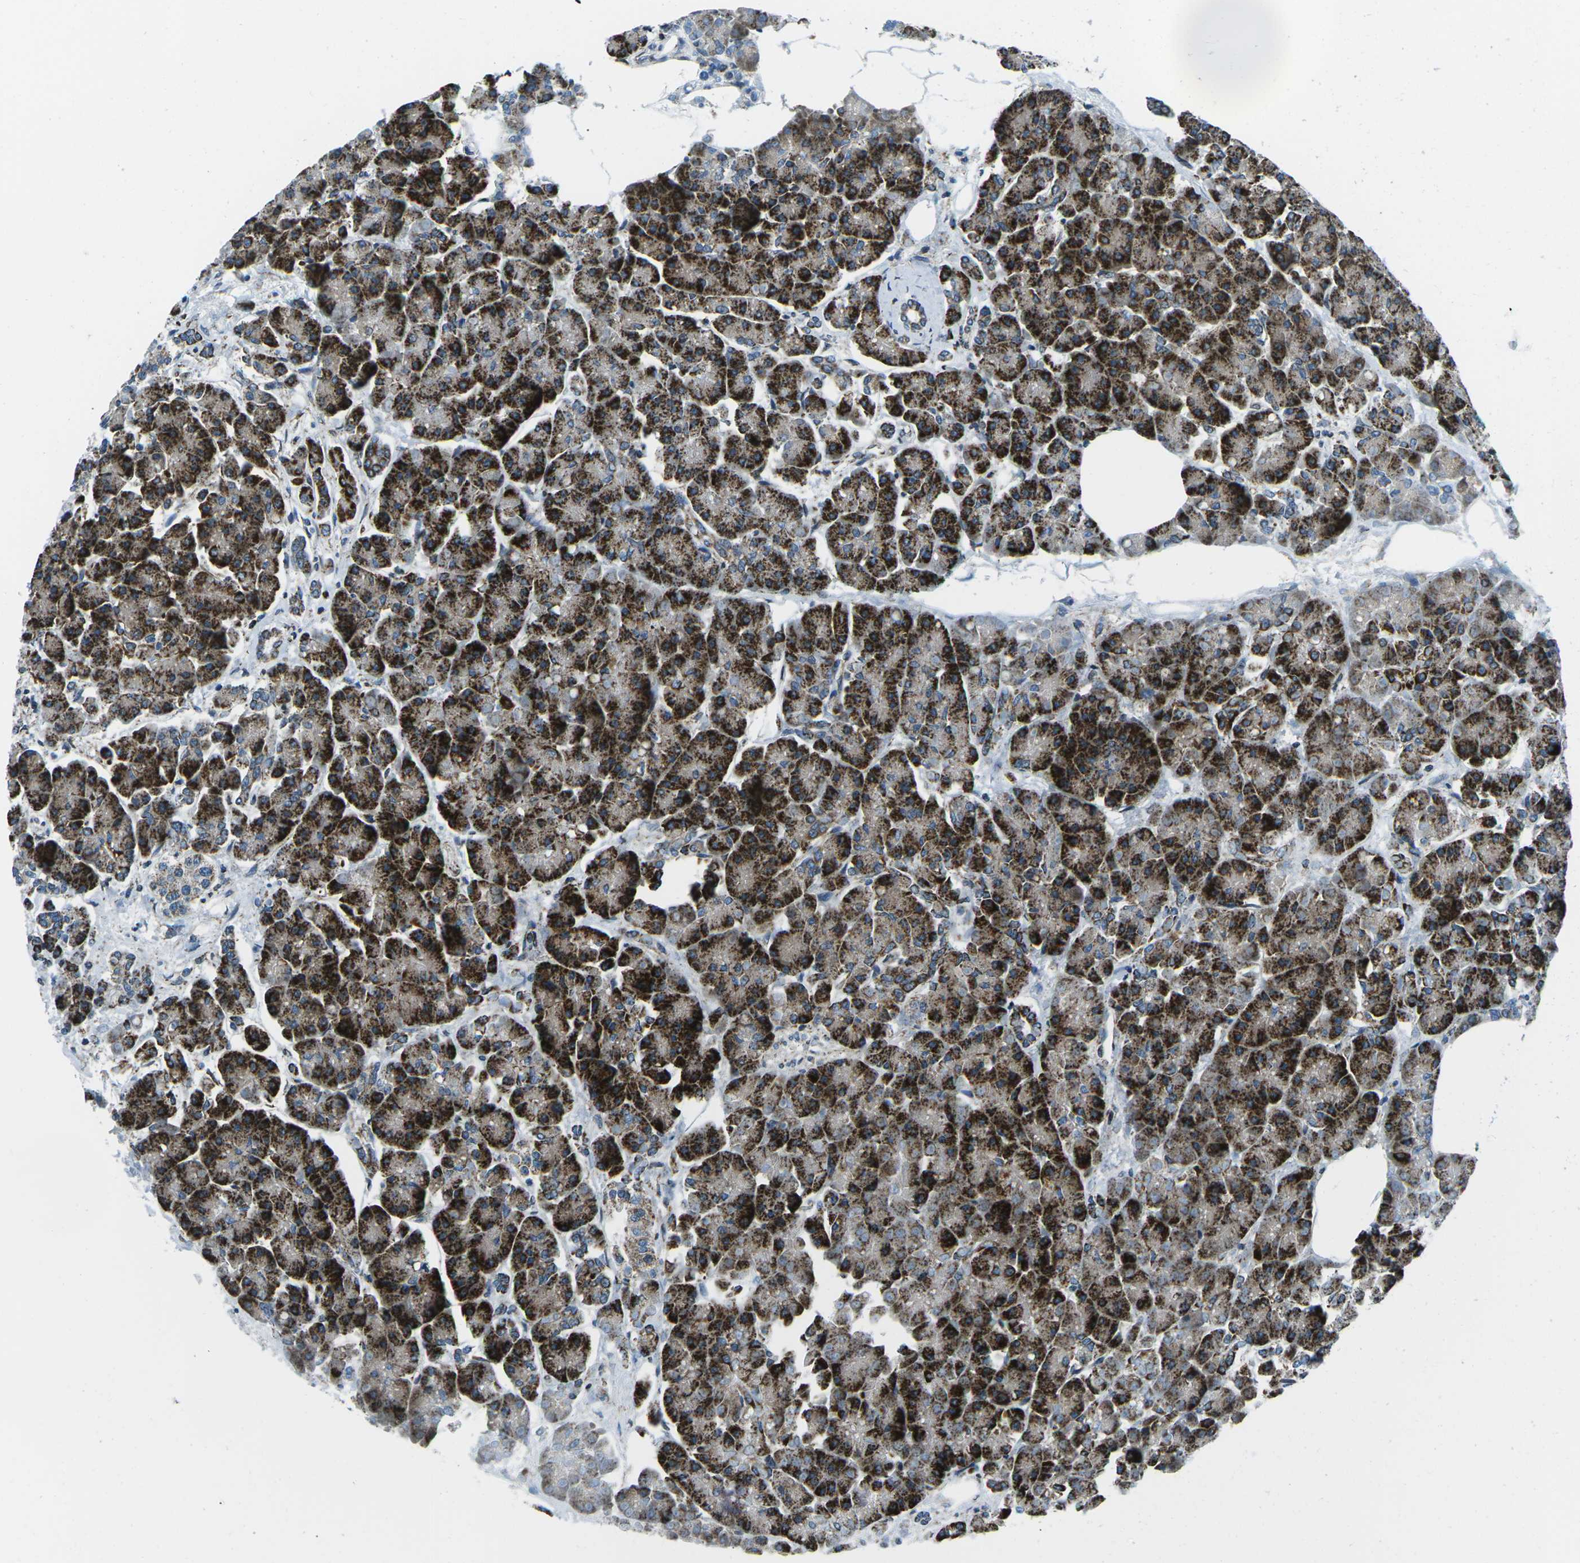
{"staining": {"intensity": "strong", "quantity": ">75%", "location": "cytoplasmic/membranous"}, "tissue": "pancreas", "cell_type": "Exocrine glandular cells", "image_type": "normal", "snomed": [{"axis": "morphology", "description": "Normal tissue, NOS"}, {"axis": "topography", "description": "Pancreas"}], "caption": "The image reveals a brown stain indicating the presence of a protein in the cytoplasmic/membranous of exocrine glandular cells in pancreas. (Stains: DAB in brown, nuclei in blue, Microscopy: brightfield microscopy at high magnification).", "gene": "RFESD", "patient": {"sex": "female", "age": 70}}